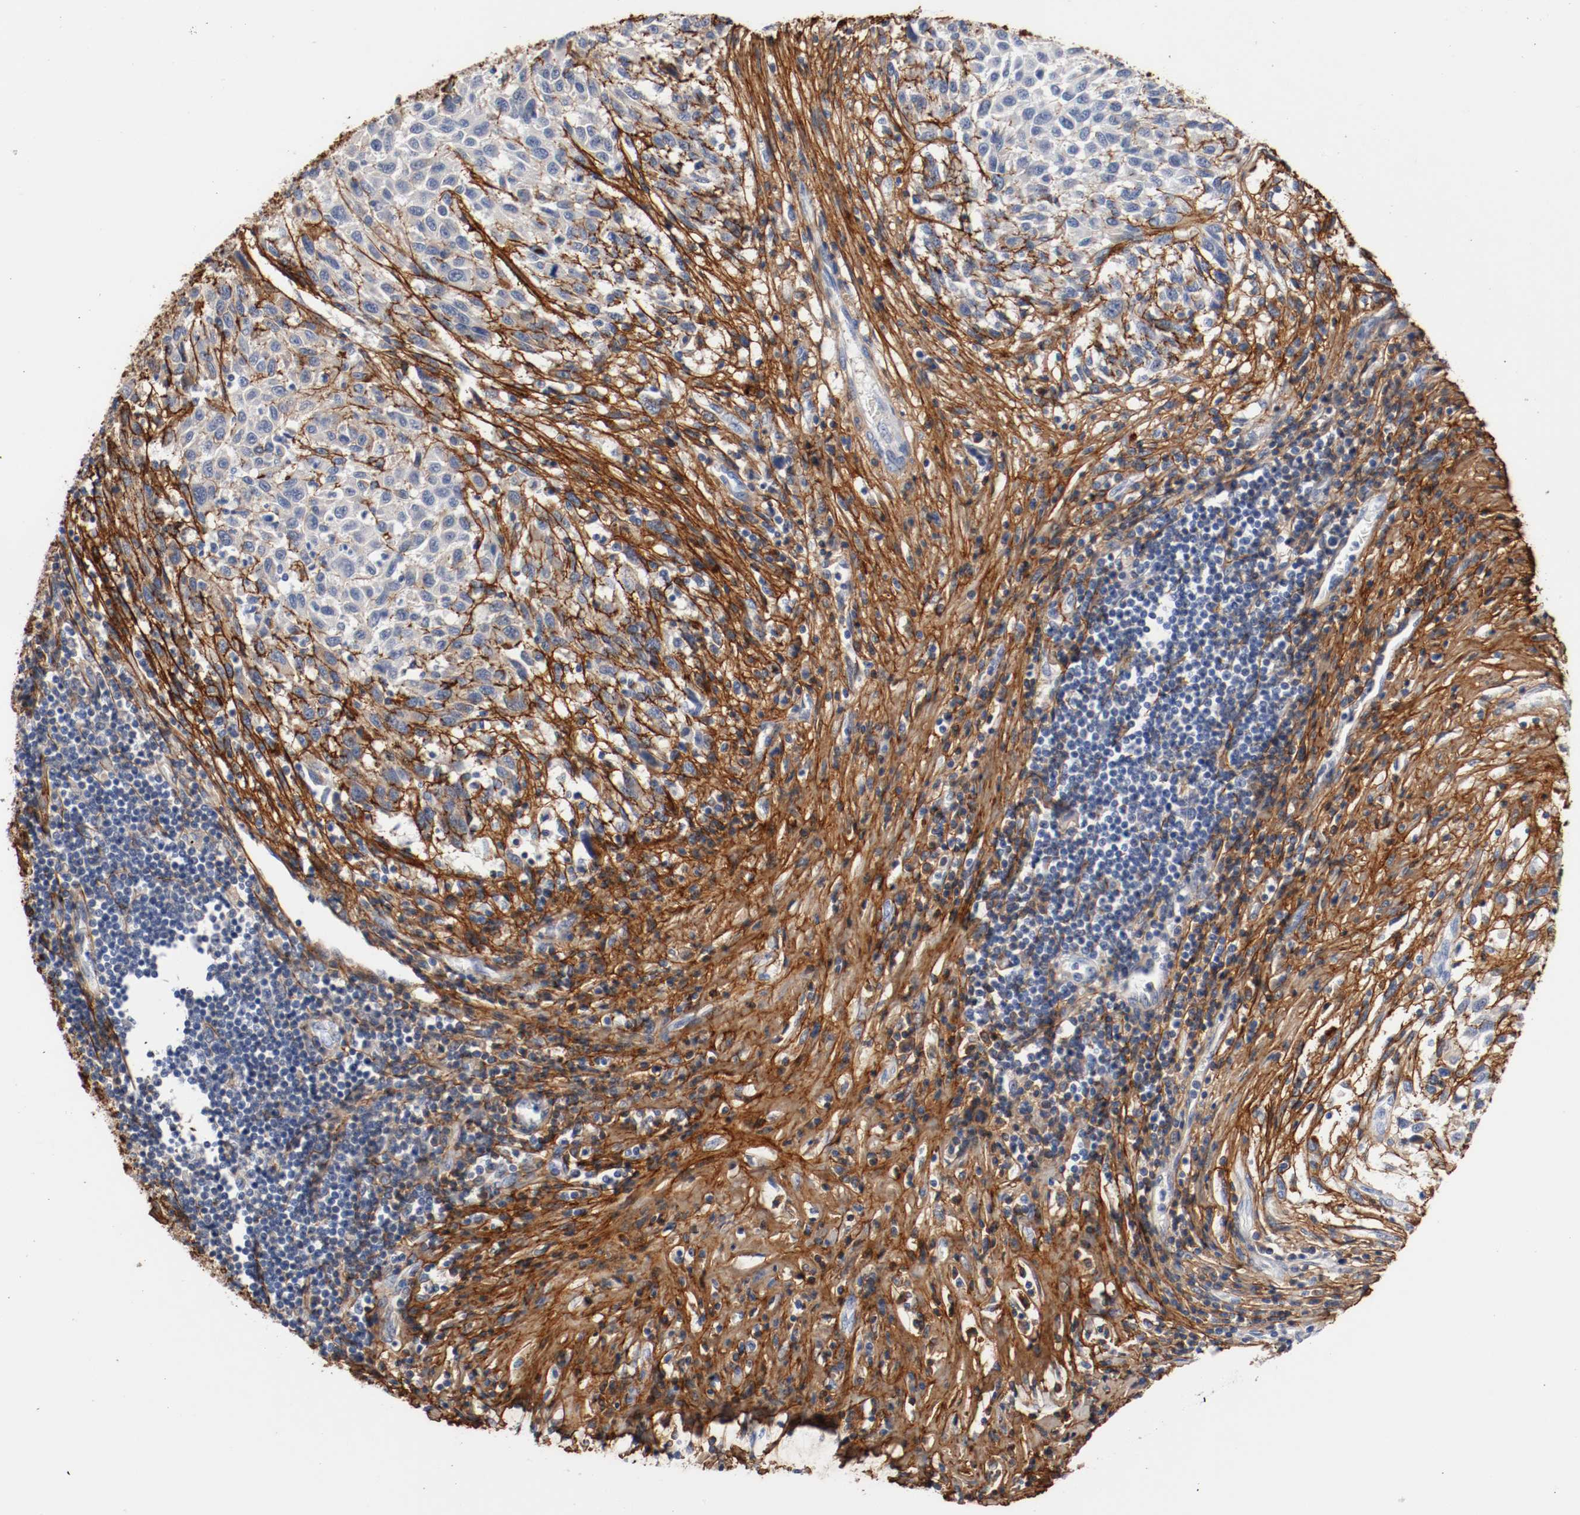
{"staining": {"intensity": "weak", "quantity": "<25%", "location": "cytoplasmic/membranous"}, "tissue": "melanoma", "cell_type": "Tumor cells", "image_type": "cancer", "snomed": [{"axis": "morphology", "description": "Malignant melanoma, Metastatic site"}, {"axis": "topography", "description": "Lymph node"}], "caption": "Tumor cells show no significant protein positivity in melanoma.", "gene": "TNC", "patient": {"sex": "male", "age": 61}}